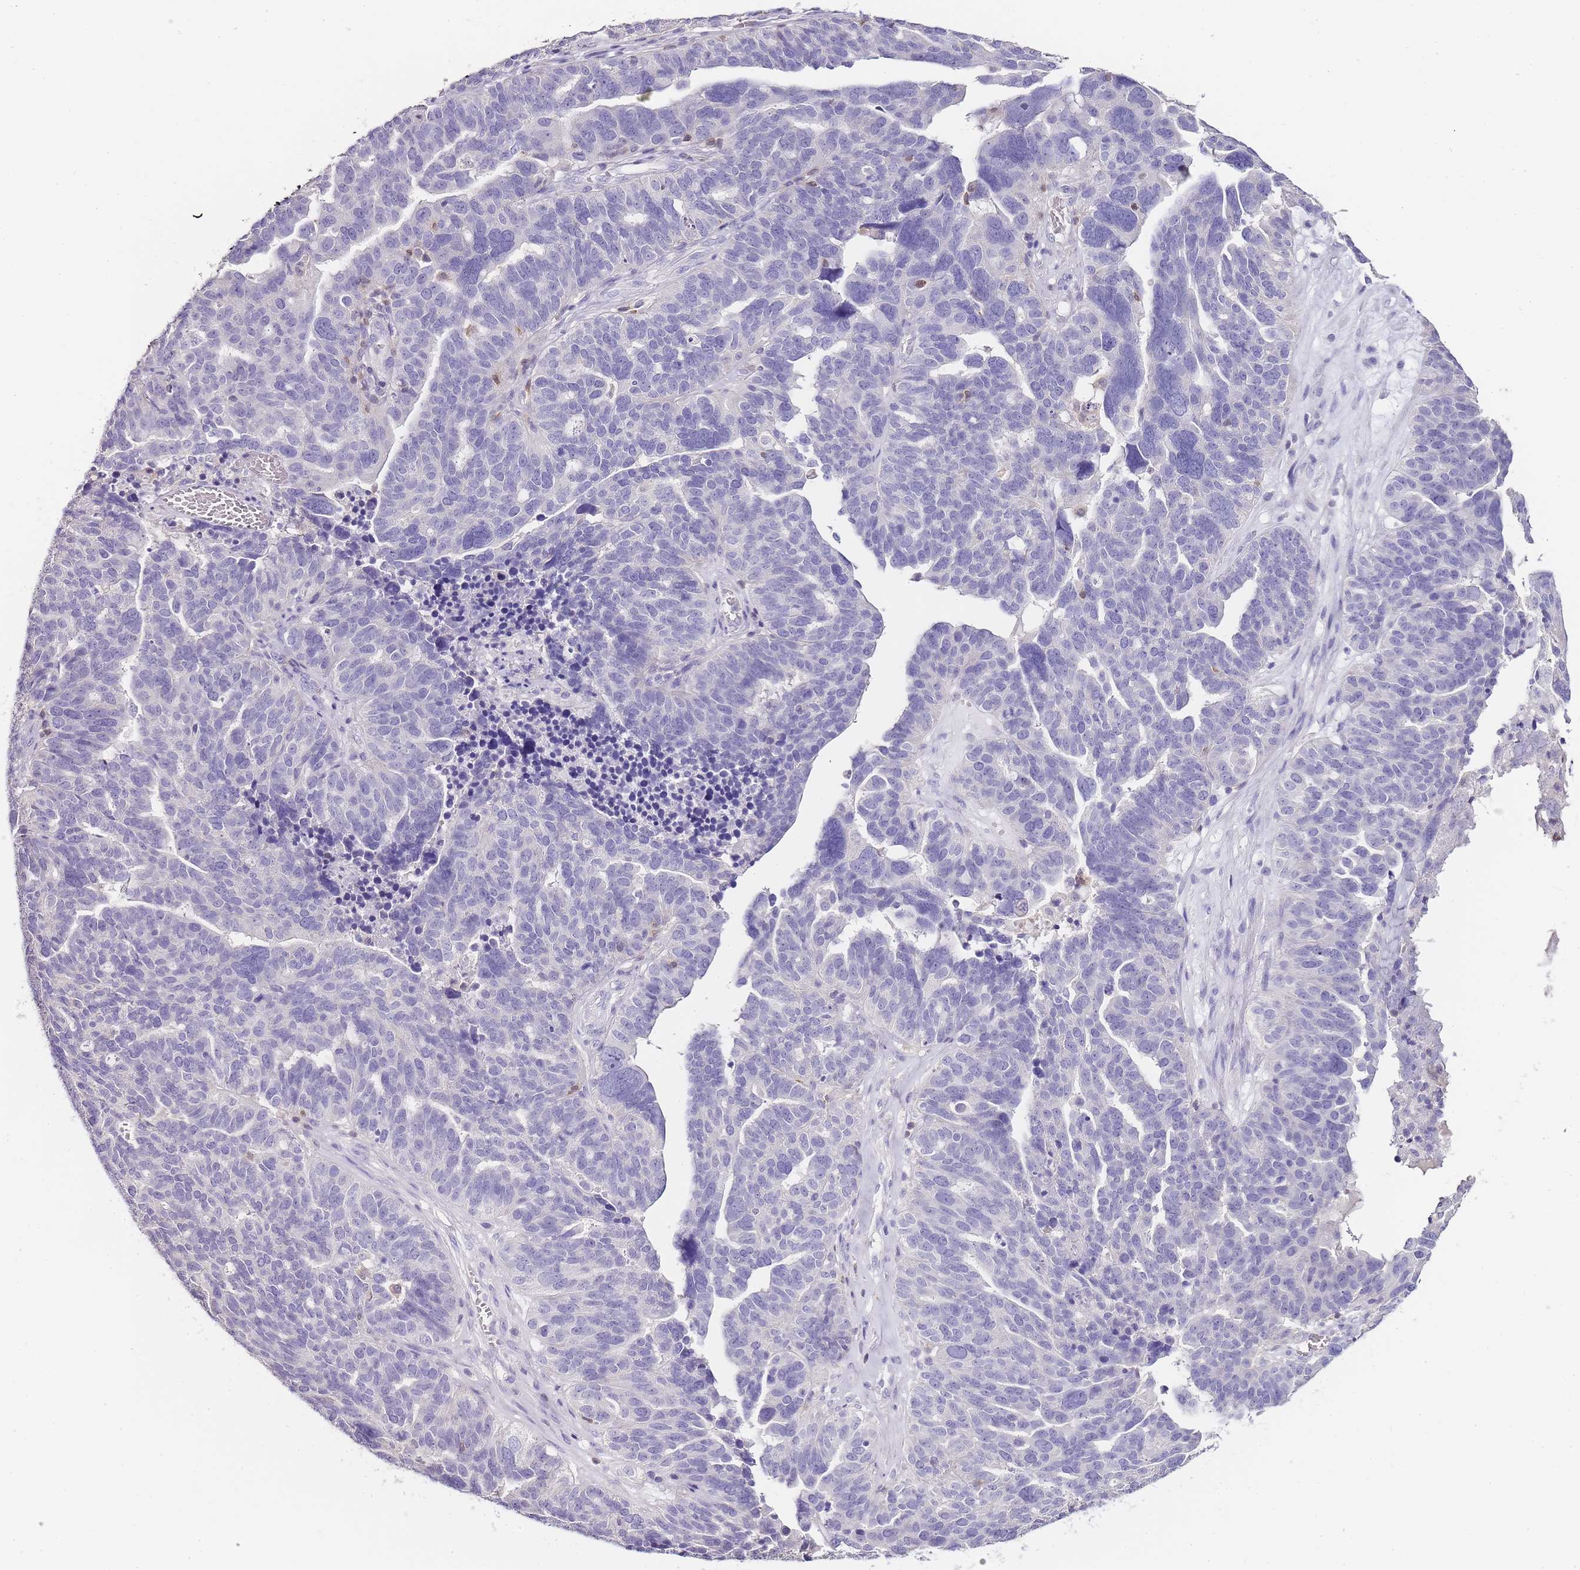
{"staining": {"intensity": "negative", "quantity": "none", "location": "none"}, "tissue": "ovarian cancer", "cell_type": "Tumor cells", "image_type": "cancer", "snomed": [{"axis": "morphology", "description": "Cystadenocarcinoma, serous, NOS"}, {"axis": "topography", "description": "Ovary"}], "caption": "The histopathology image demonstrates no significant expression in tumor cells of ovarian cancer (serous cystadenocarcinoma).", "gene": "ZBP1", "patient": {"sex": "female", "age": 59}}